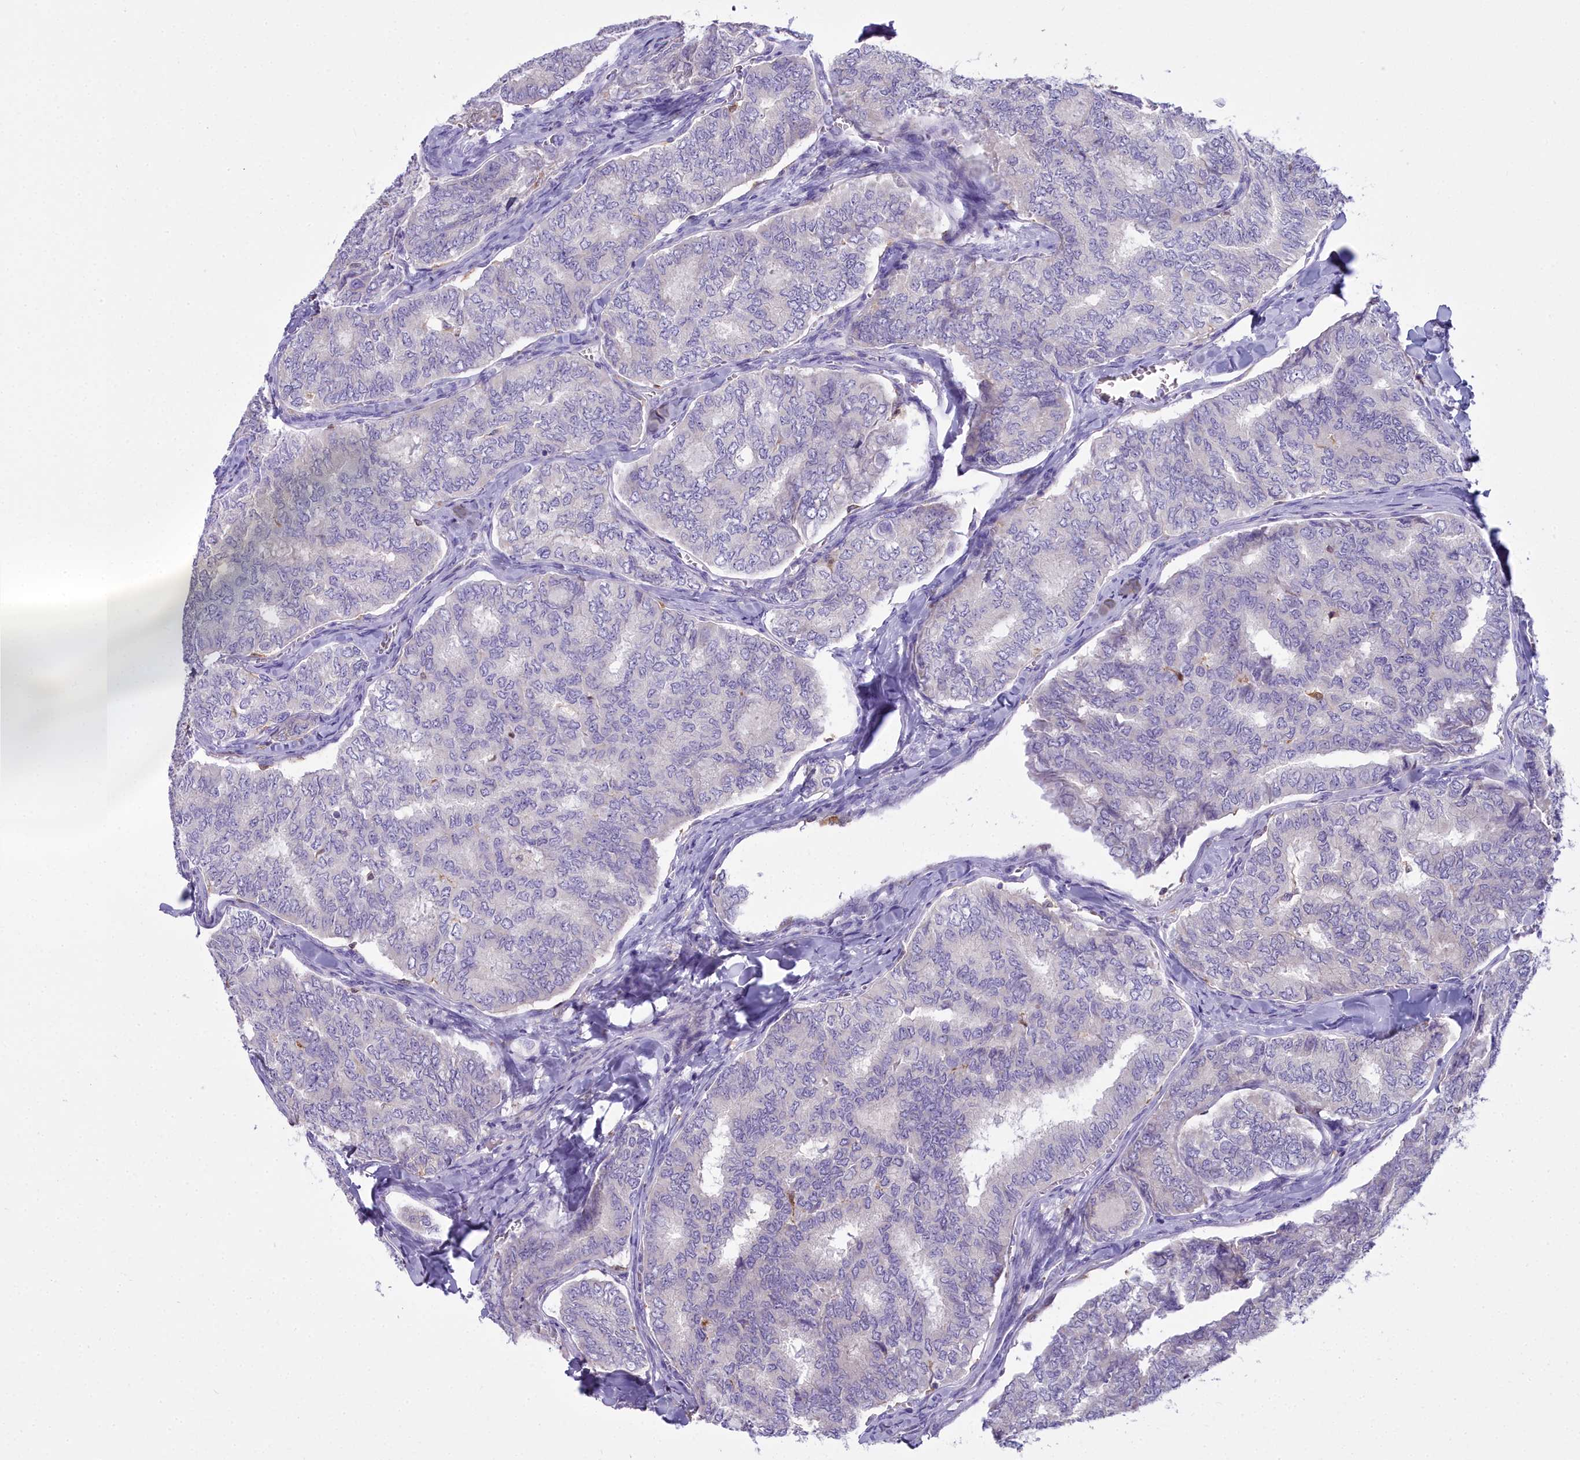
{"staining": {"intensity": "negative", "quantity": "none", "location": "none"}, "tissue": "thyroid cancer", "cell_type": "Tumor cells", "image_type": "cancer", "snomed": [{"axis": "morphology", "description": "Papillary adenocarcinoma, NOS"}, {"axis": "topography", "description": "Thyroid gland"}], "caption": "Immunohistochemistry micrograph of neoplastic tissue: papillary adenocarcinoma (thyroid) stained with DAB (3,3'-diaminobenzidine) displays no significant protein positivity in tumor cells.", "gene": "BLNK", "patient": {"sex": "female", "age": 35}}